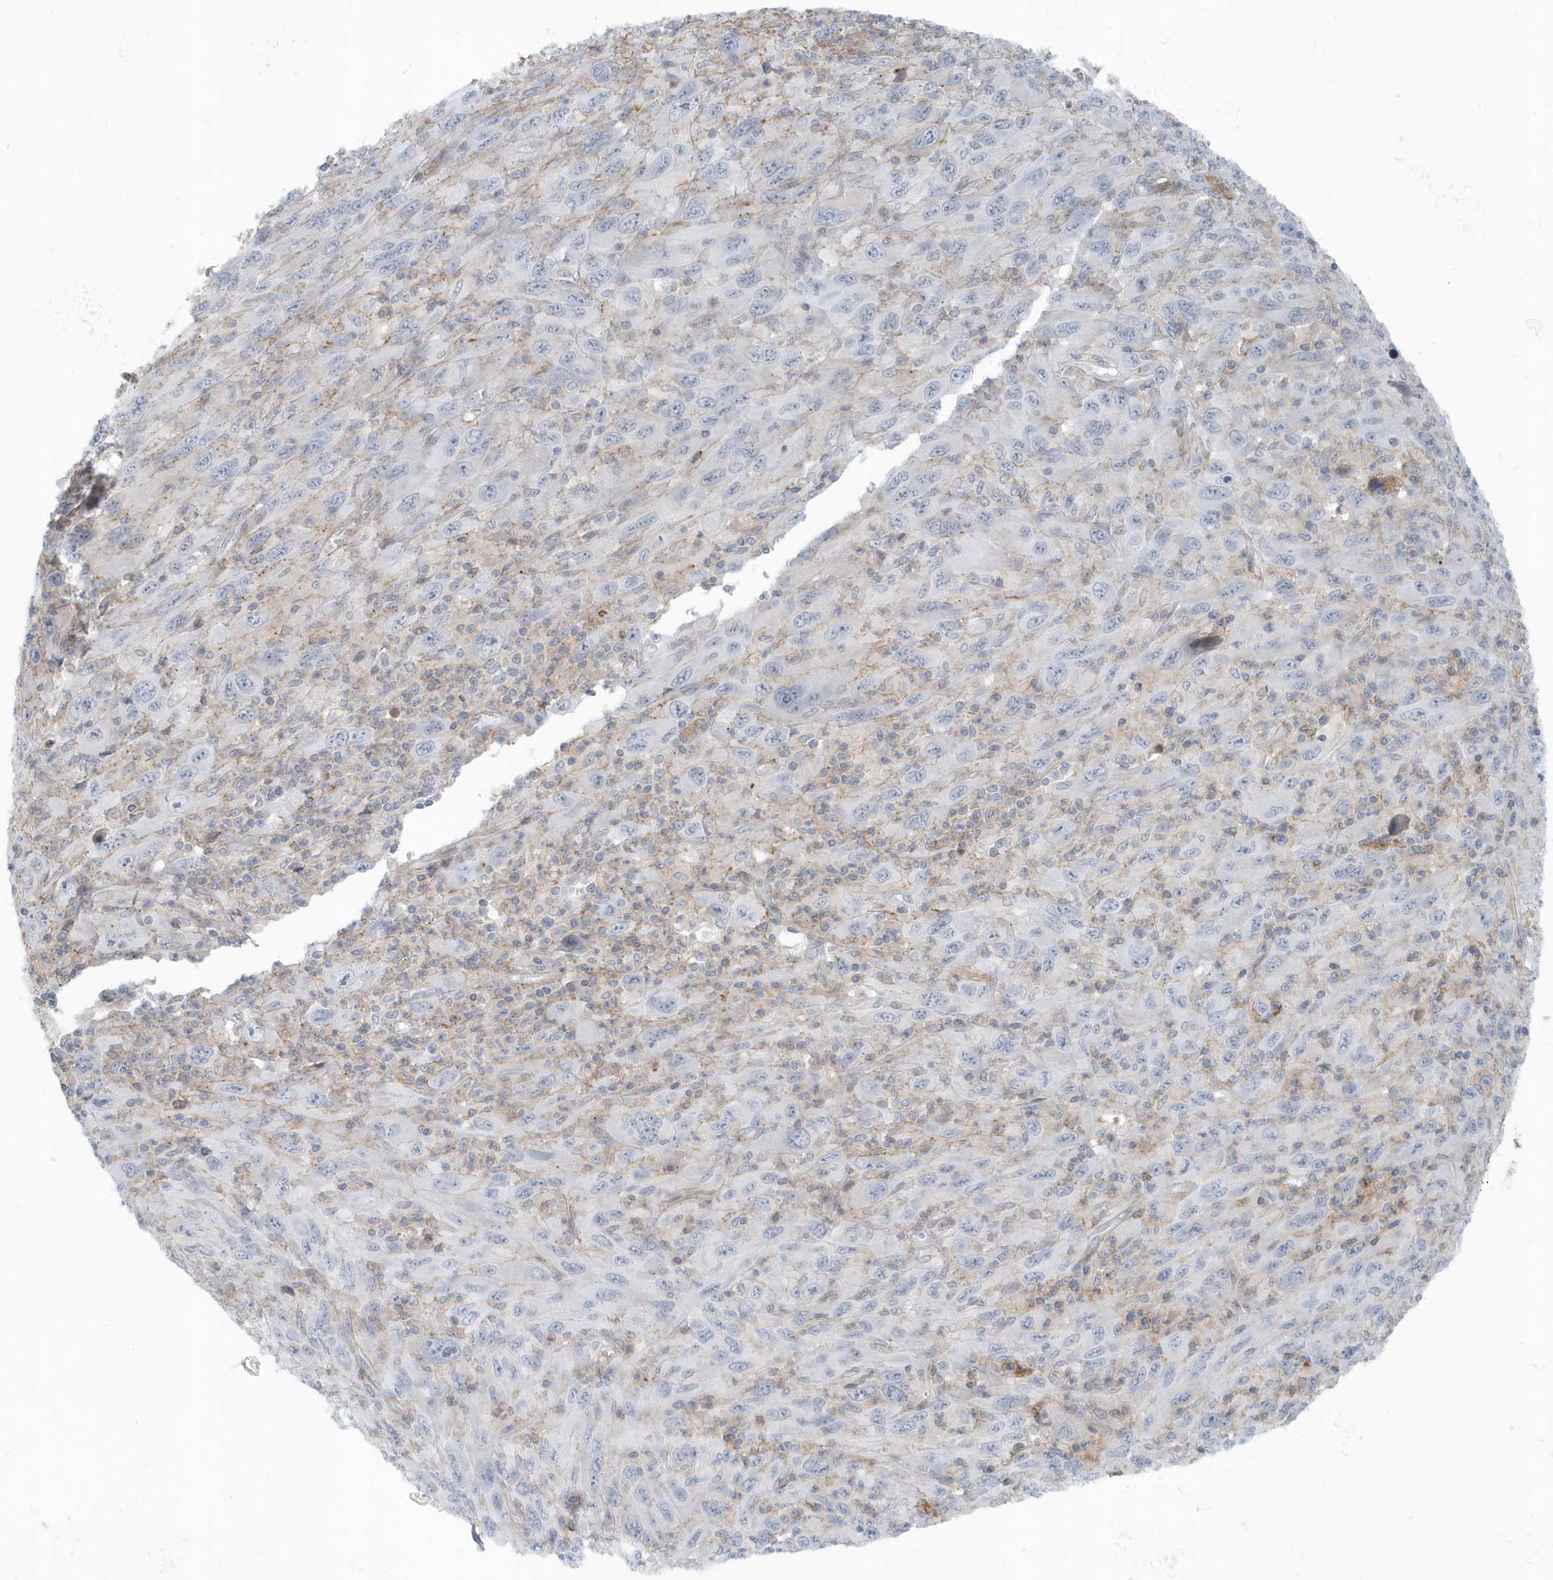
{"staining": {"intensity": "negative", "quantity": "none", "location": "none"}, "tissue": "melanoma", "cell_type": "Tumor cells", "image_type": "cancer", "snomed": [{"axis": "morphology", "description": "Malignant melanoma, Metastatic site"}, {"axis": "topography", "description": "Skin"}], "caption": "Tumor cells show no significant staining in malignant melanoma (metastatic site). (DAB IHC with hematoxylin counter stain).", "gene": "CACNB2", "patient": {"sex": "female", "age": 56}}